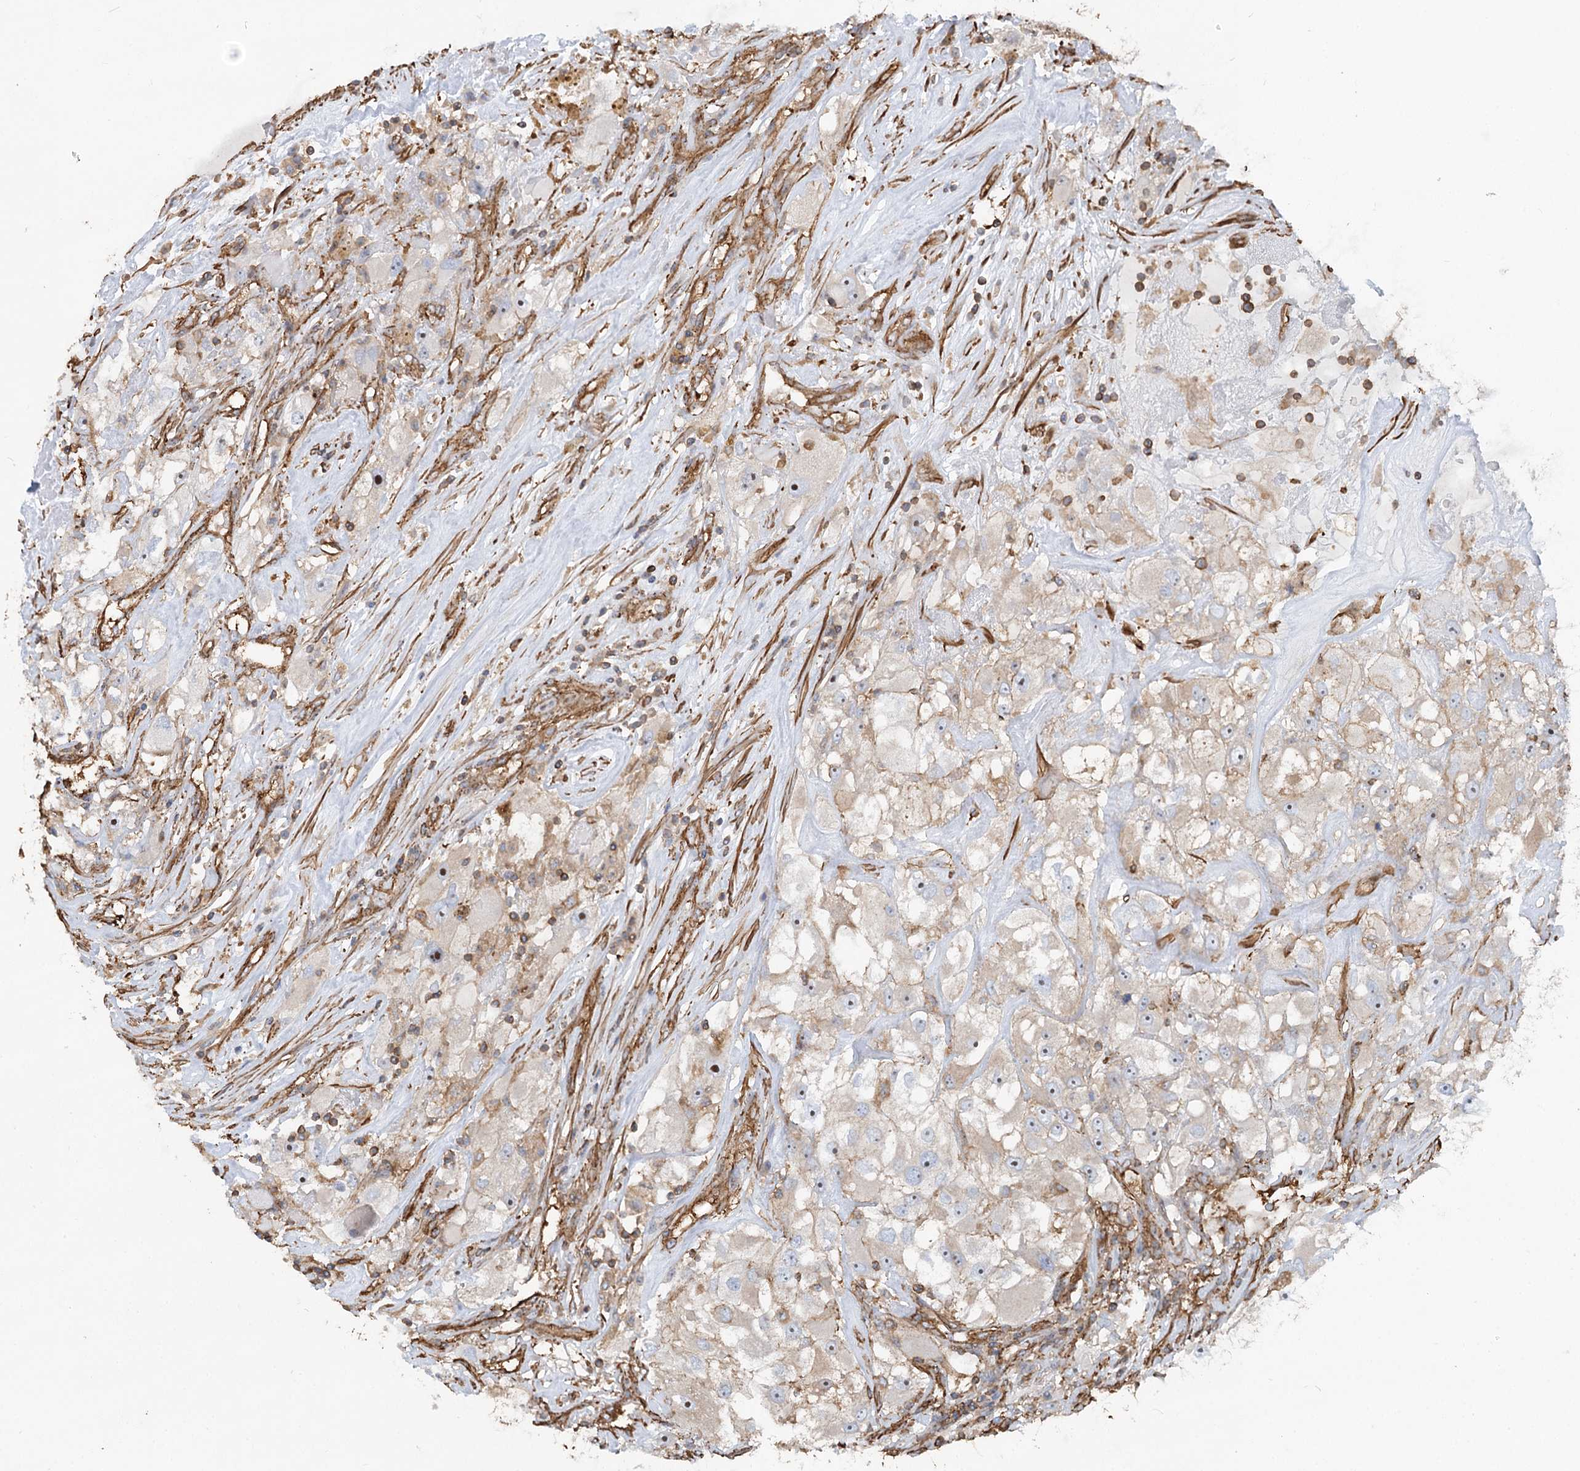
{"staining": {"intensity": "weak", "quantity": "<25%", "location": "cytoplasmic/membranous,nuclear"}, "tissue": "renal cancer", "cell_type": "Tumor cells", "image_type": "cancer", "snomed": [{"axis": "morphology", "description": "Adenocarcinoma, NOS"}, {"axis": "topography", "description": "Kidney"}], "caption": "The image reveals no significant expression in tumor cells of adenocarcinoma (renal). (DAB IHC visualized using brightfield microscopy, high magnification).", "gene": "WDR36", "patient": {"sex": "female", "age": 52}}